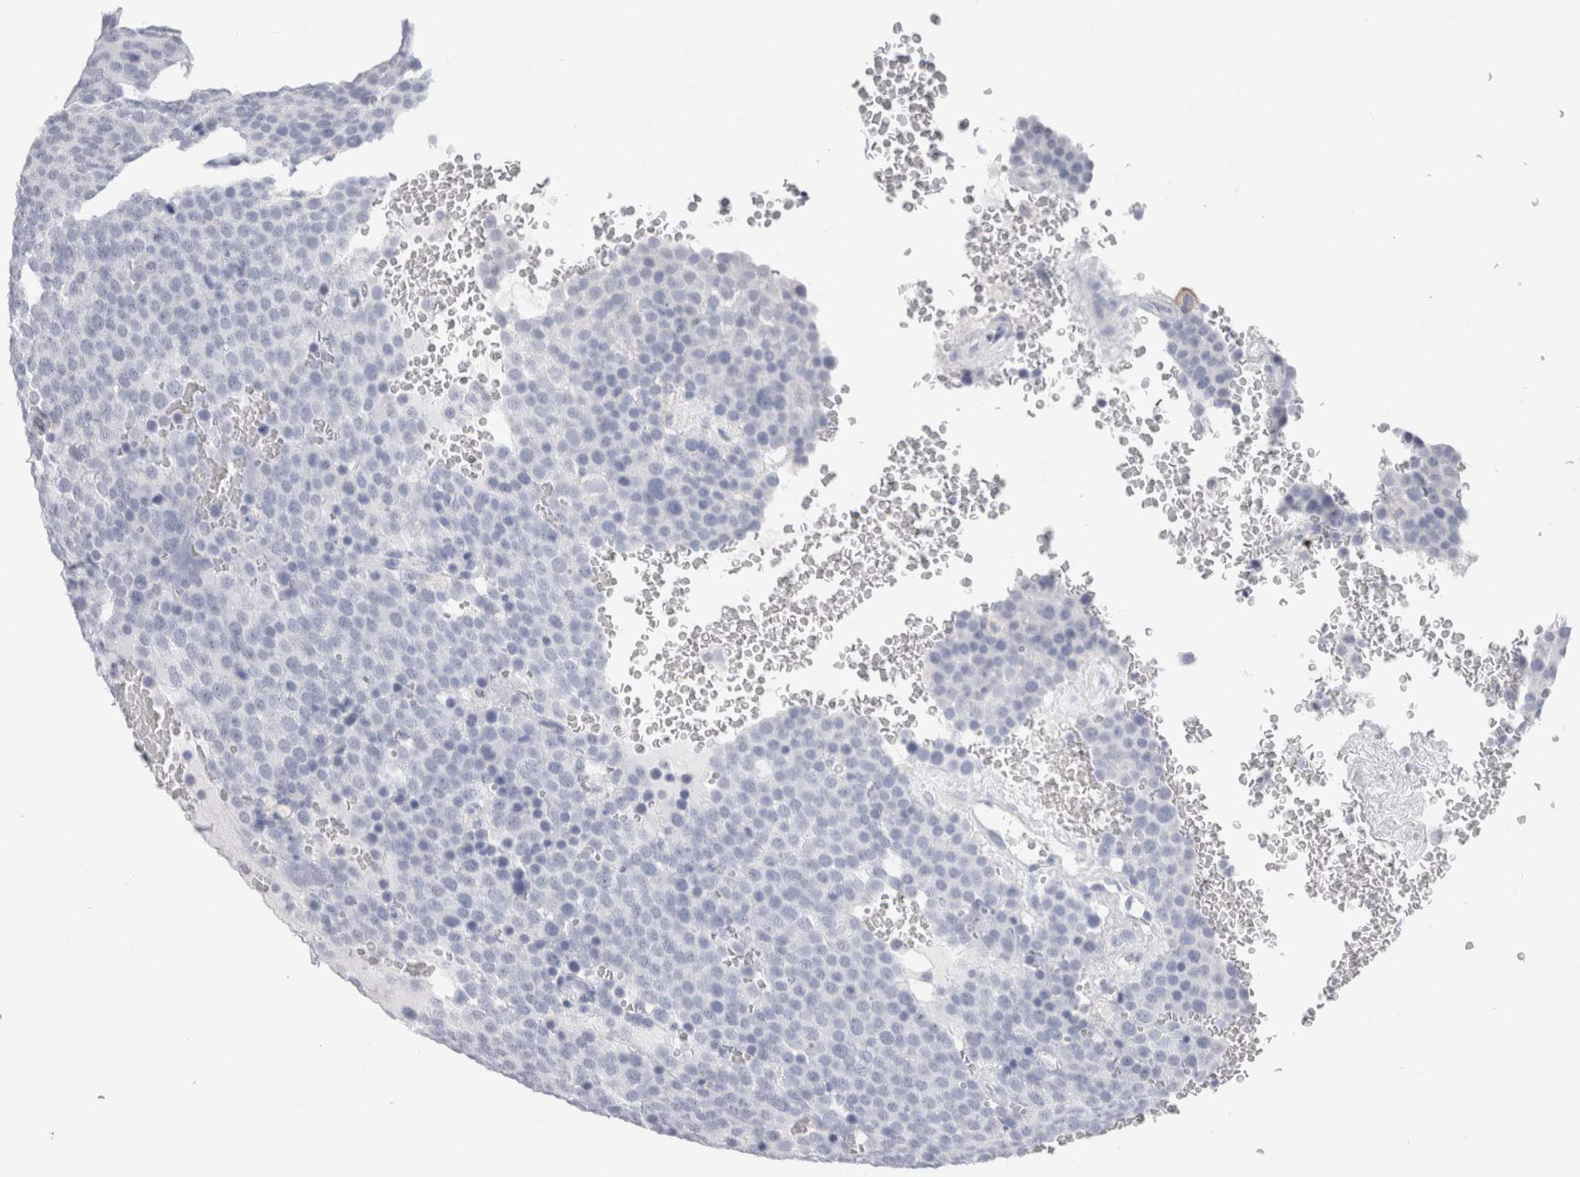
{"staining": {"intensity": "negative", "quantity": "none", "location": "none"}, "tissue": "testis cancer", "cell_type": "Tumor cells", "image_type": "cancer", "snomed": [{"axis": "morphology", "description": "Seminoma, NOS"}, {"axis": "topography", "description": "Testis"}], "caption": "Immunohistochemistry photomicrograph of testis cancer stained for a protein (brown), which exhibits no positivity in tumor cells. (DAB (3,3'-diaminobenzidine) IHC visualized using brightfield microscopy, high magnification).", "gene": "CD38", "patient": {"sex": "male", "age": 71}}